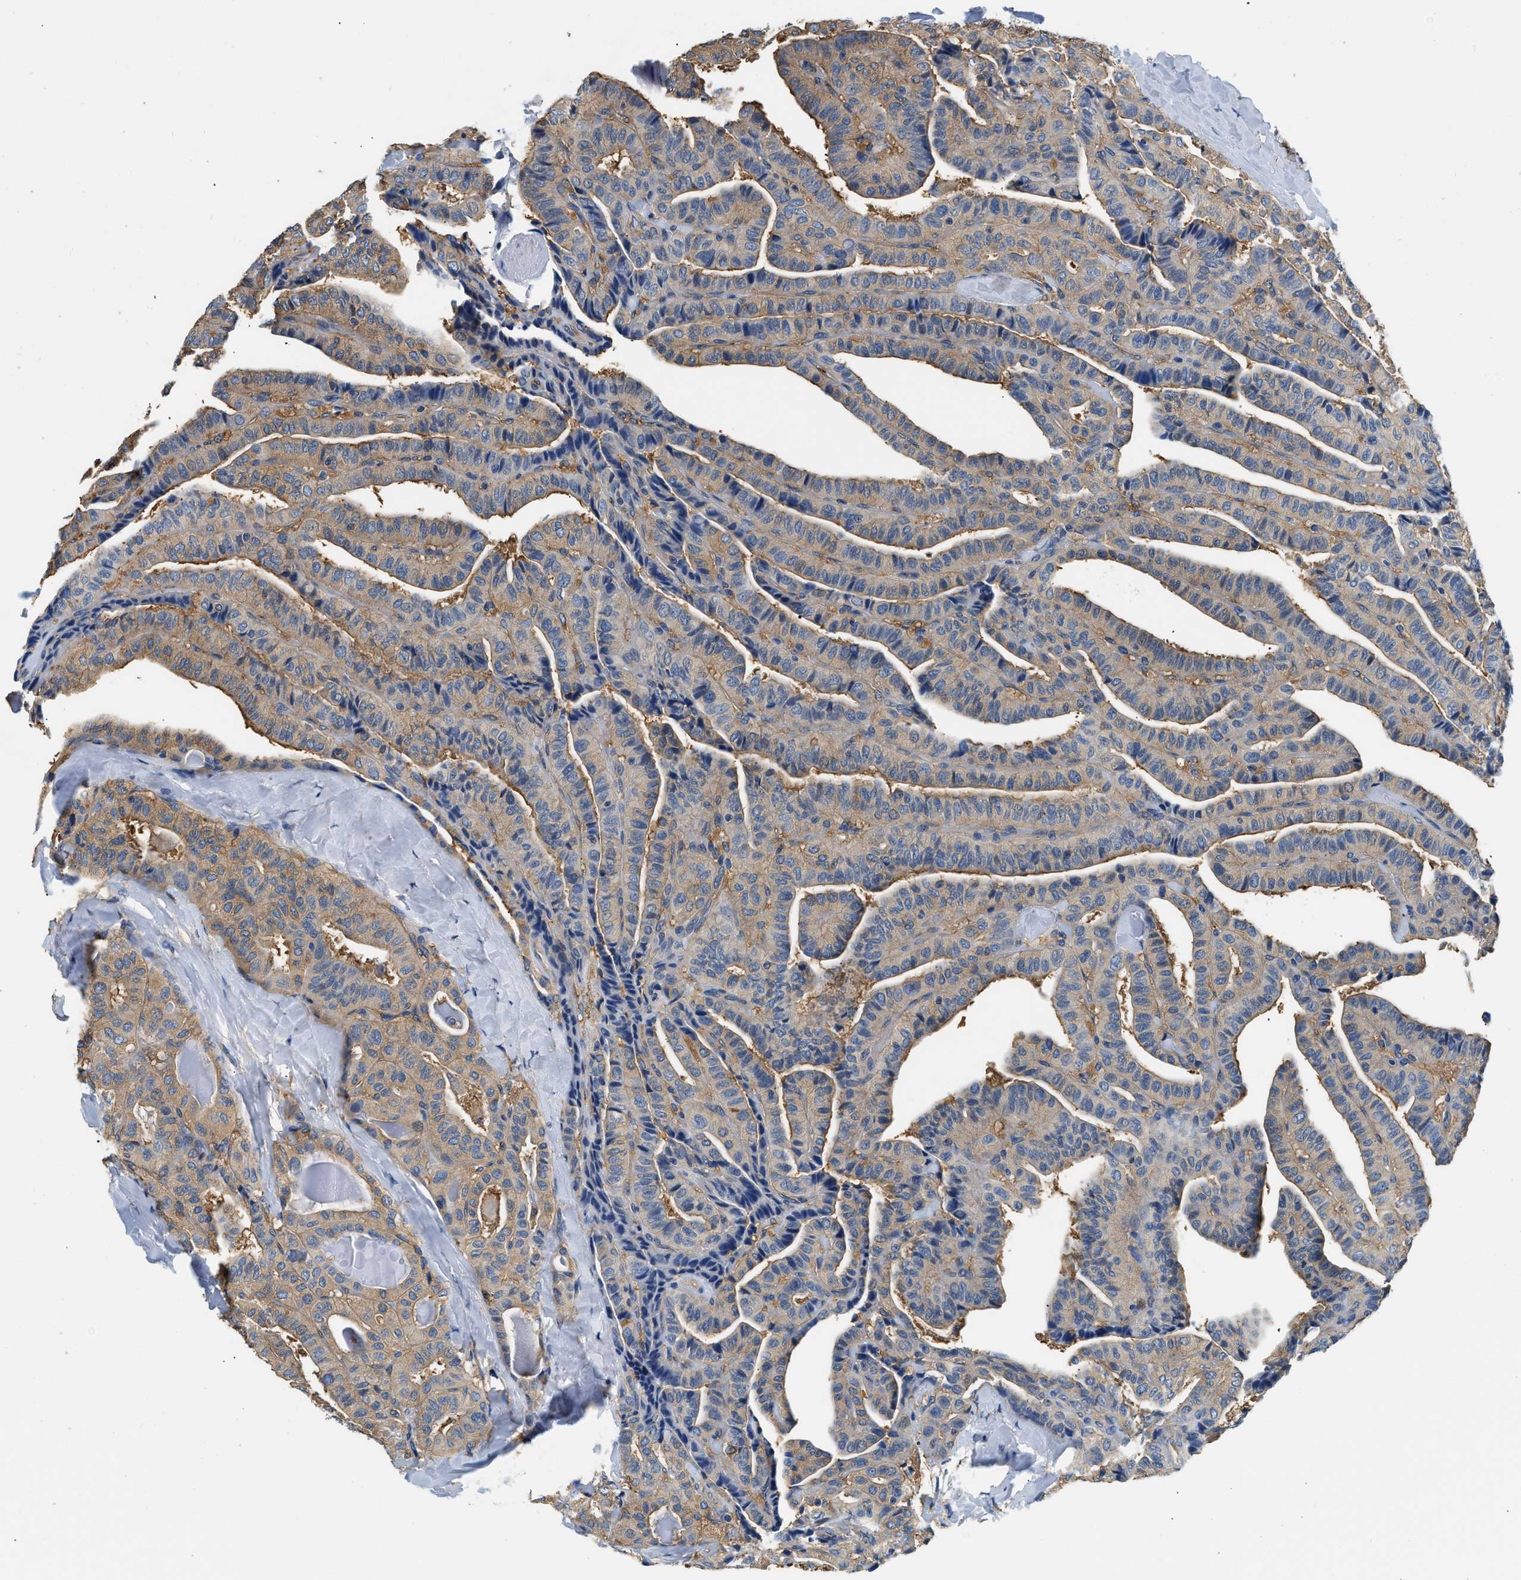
{"staining": {"intensity": "moderate", "quantity": ">75%", "location": "cytoplasmic/membranous"}, "tissue": "thyroid cancer", "cell_type": "Tumor cells", "image_type": "cancer", "snomed": [{"axis": "morphology", "description": "Papillary adenocarcinoma, NOS"}, {"axis": "topography", "description": "Thyroid gland"}], "caption": "Immunohistochemistry (IHC) (DAB (3,3'-diaminobenzidine)) staining of human thyroid cancer shows moderate cytoplasmic/membranous protein staining in about >75% of tumor cells.", "gene": "PPP2R1B", "patient": {"sex": "male", "age": 77}}